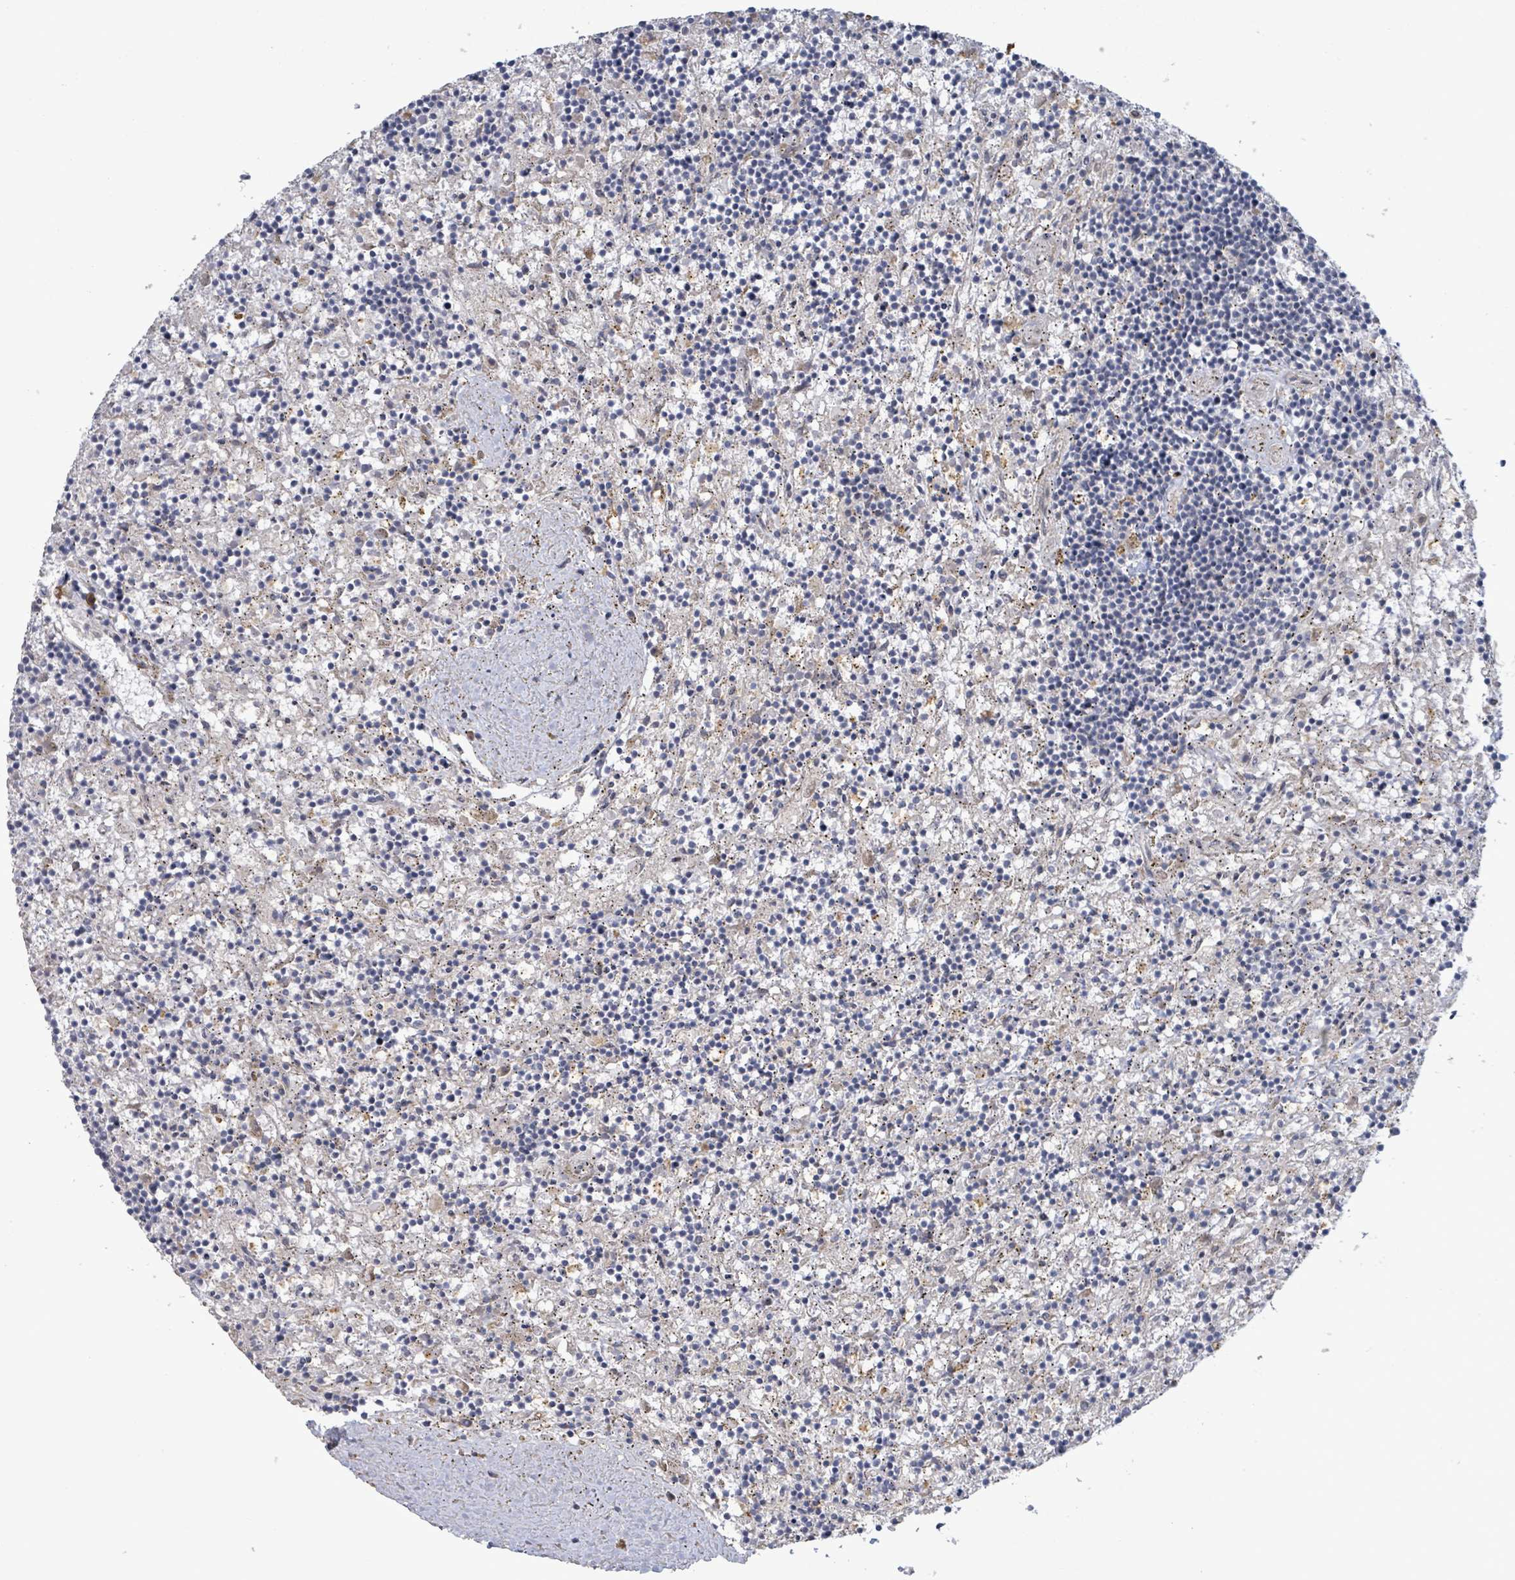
{"staining": {"intensity": "negative", "quantity": "none", "location": "none"}, "tissue": "lymphoma", "cell_type": "Tumor cells", "image_type": "cancer", "snomed": [{"axis": "morphology", "description": "Malignant lymphoma, non-Hodgkin's type, Low grade"}, {"axis": "topography", "description": "Spleen"}], "caption": "Tumor cells show no significant staining in low-grade malignant lymphoma, non-Hodgkin's type.", "gene": "SLIT3", "patient": {"sex": "male", "age": 76}}